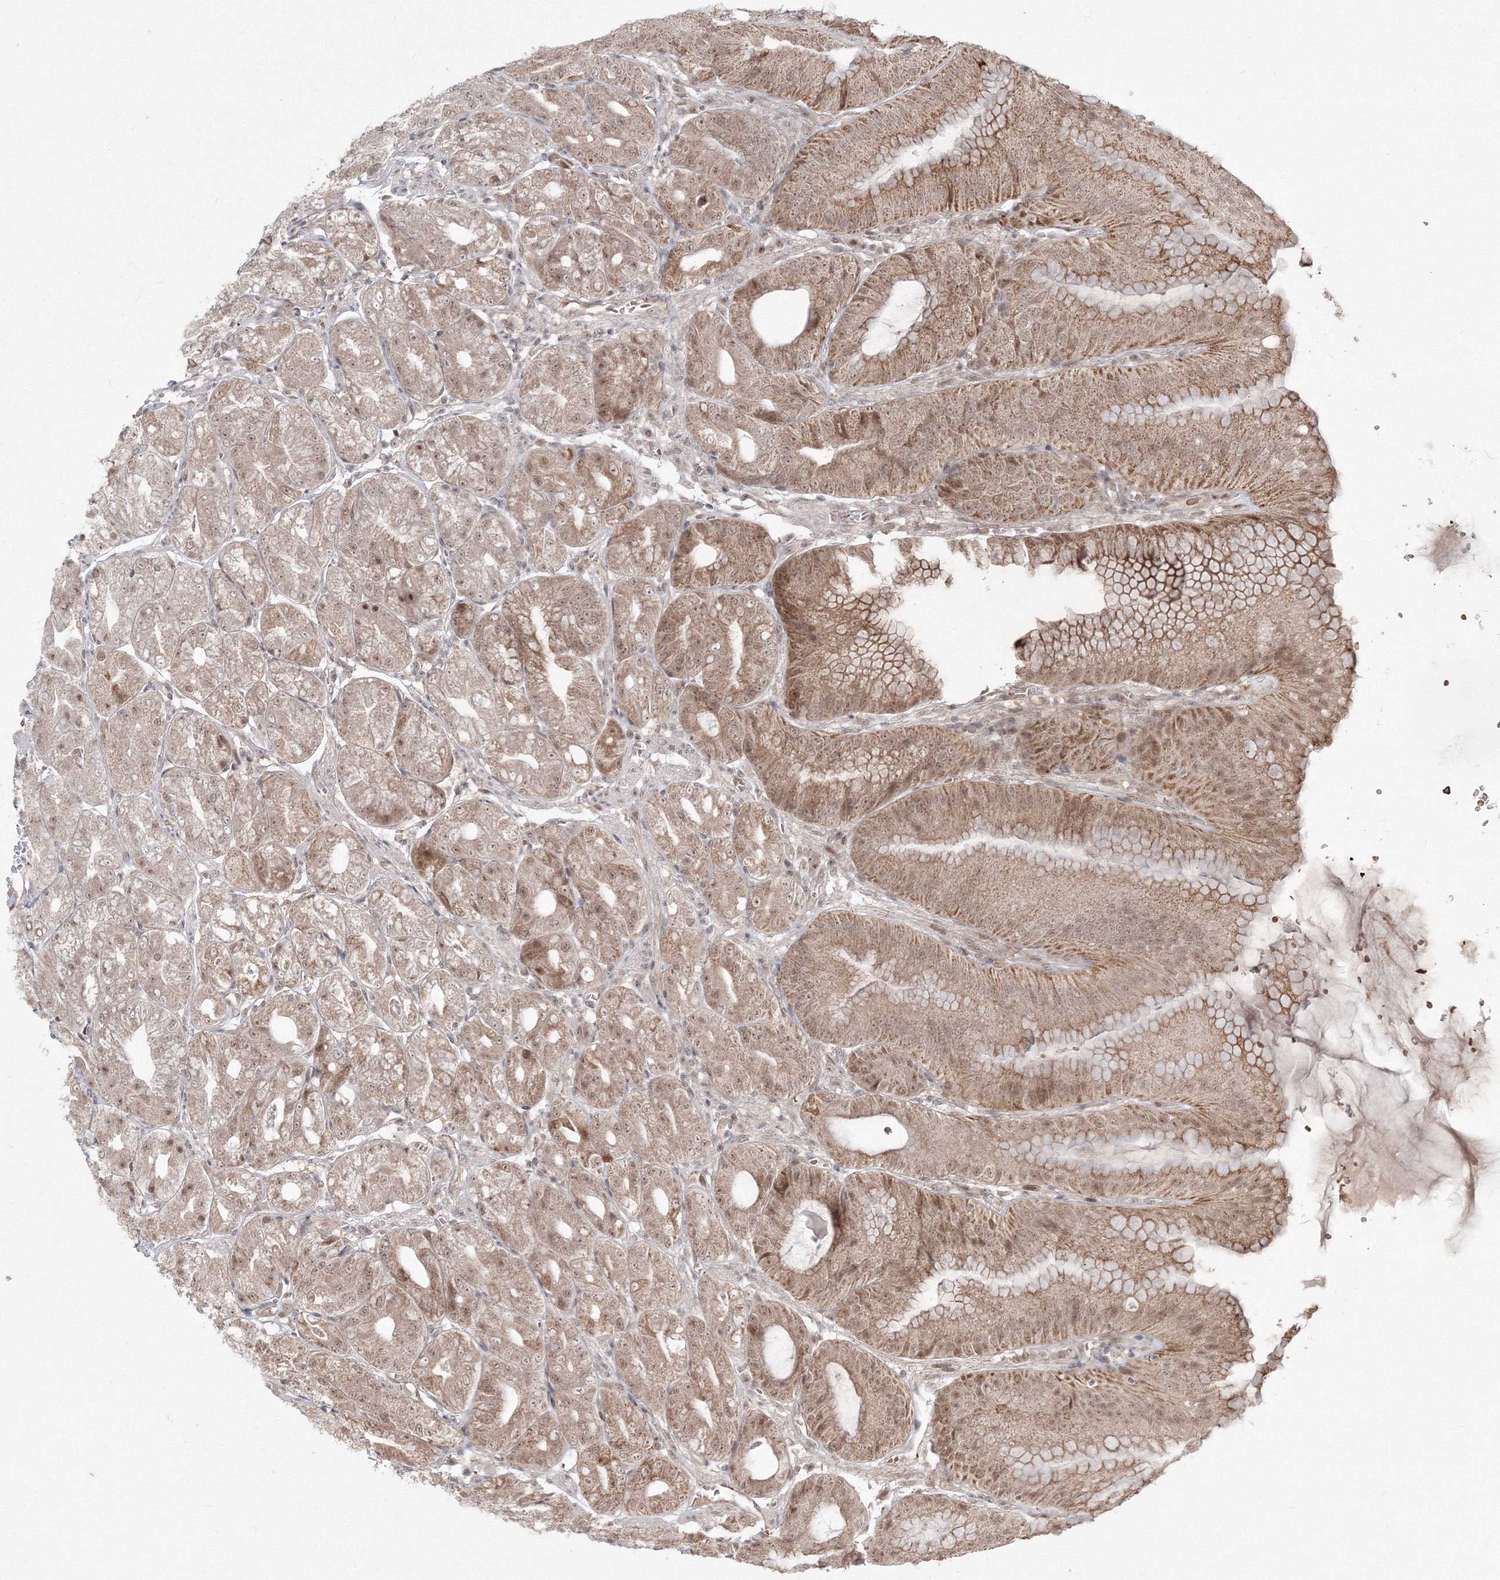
{"staining": {"intensity": "moderate", "quantity": ">75%", "location": "cytoplasmic/membranous,nuclear"}, "tissue": "stomach", "cell_type": "Glandular cells", "image_type": "normal", "snomed": [{"axis": "morphology", "description": "Normal tissue, NOS"}, {"axis": "topography", "description": "Stomach, lower"}], "caption": "This histopathology image reveals immunohistochemistry (IHC) staining of normal stomach, with medium moderate cytoplasmic/membranous,nuclear positivity in about >75% of glandular cells.", "gene": "COPS4", "patient": {"sex": "male", "age": 71}}